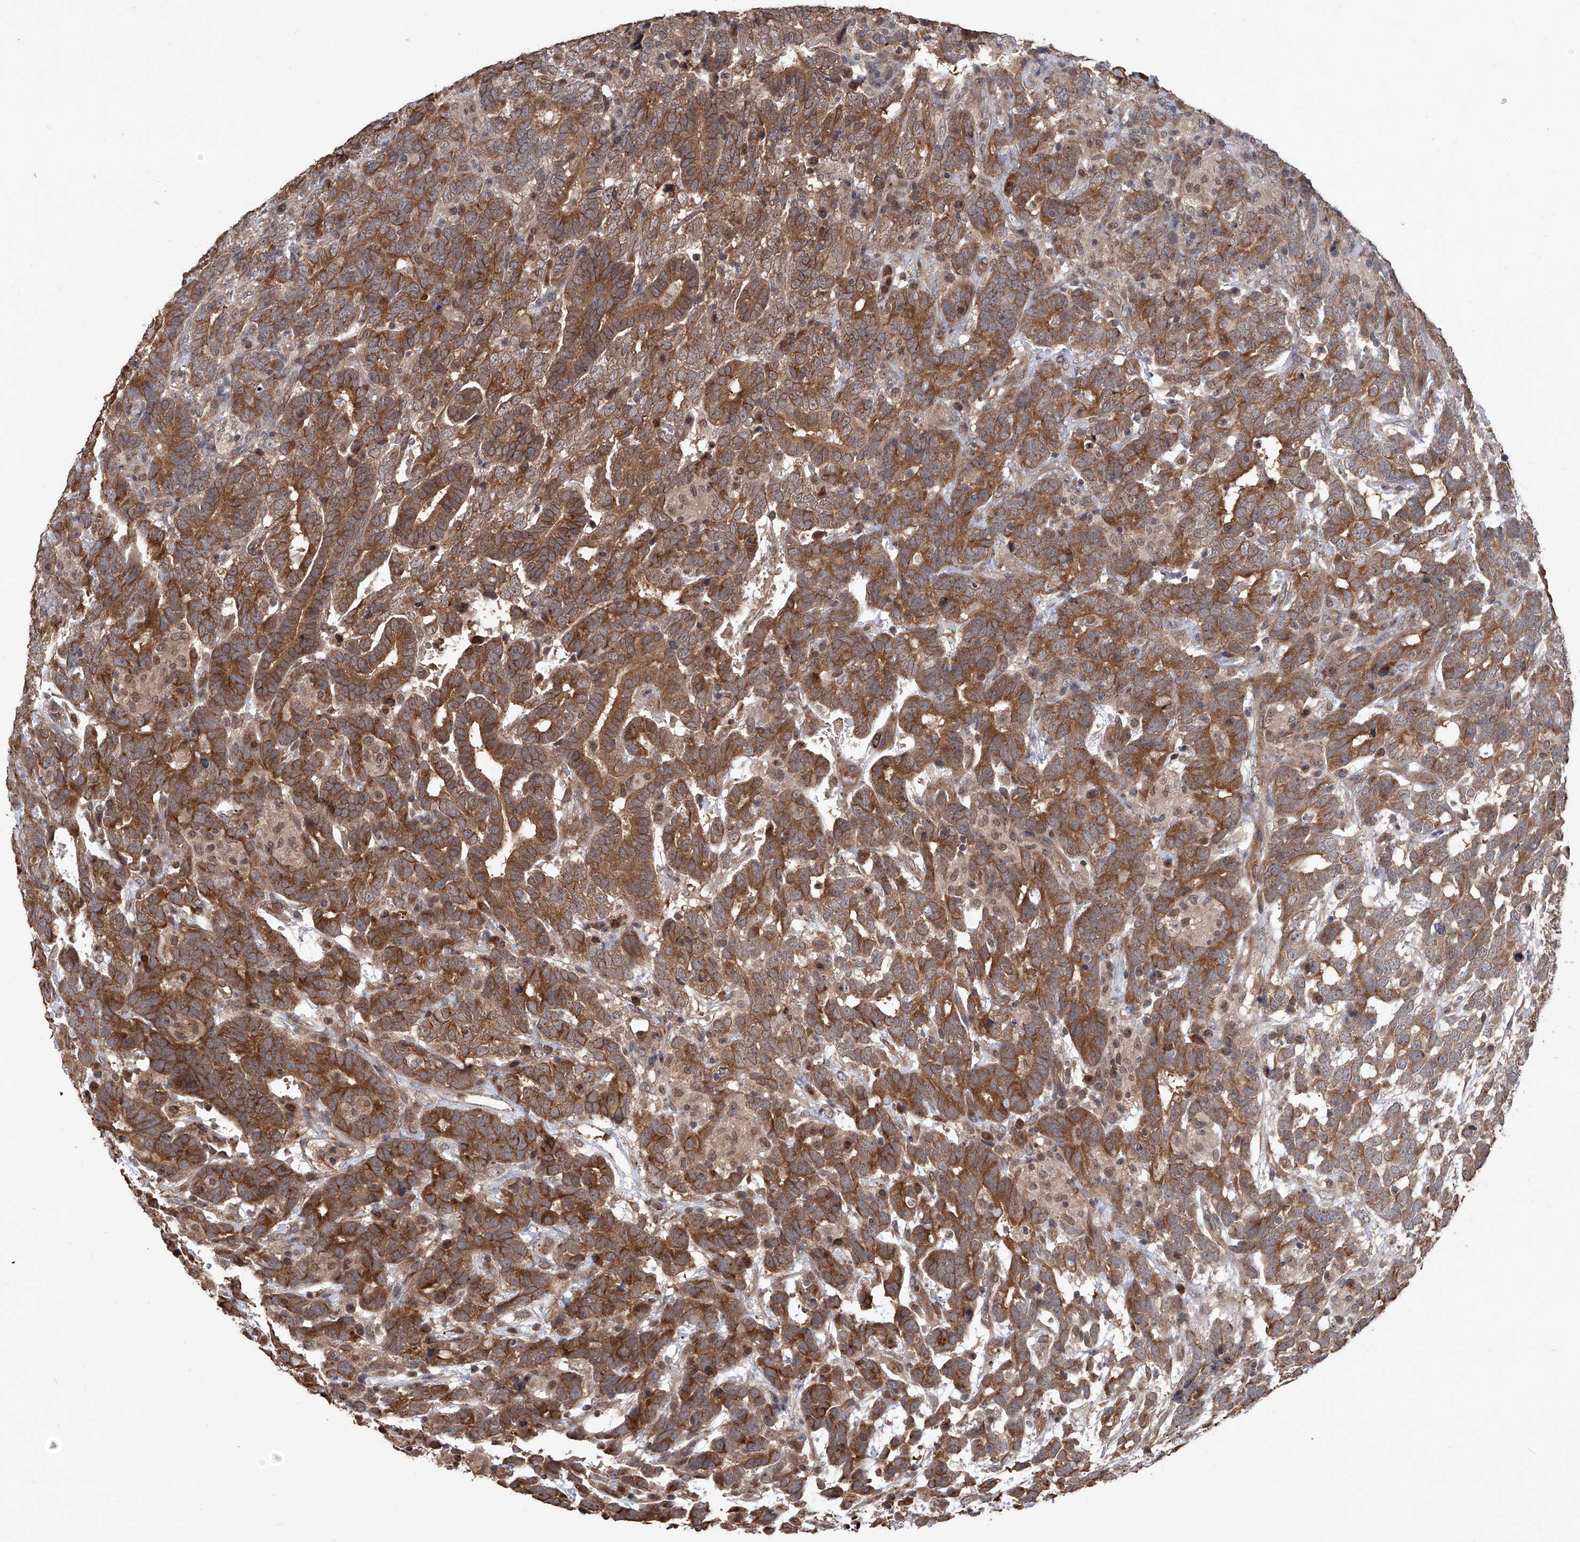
{"staining": {"intensity": "moderate", "quantity": ">75%", "location": "cytoplasmic/membranous"}, "tissue": "testis cancer", "cell_type": "Tumor cells", "image_type": "cancer", "snomed": [{"axis": "morphology", "description": "Carcinoma, Embryonal, NOS"}, {"axis": "topography", "description": "Testis"}], "caption": "Immunohistochemistry (IHC) image of human testis cancer (embryonal carcinoma) stained for a protein (brown), which exhibits medium levels of moderate cytoplasmic/membranous staining in about >75% of tumor cells.", "gene": "LYSMD4", "patient": {"sex": "male", "age": 26}}